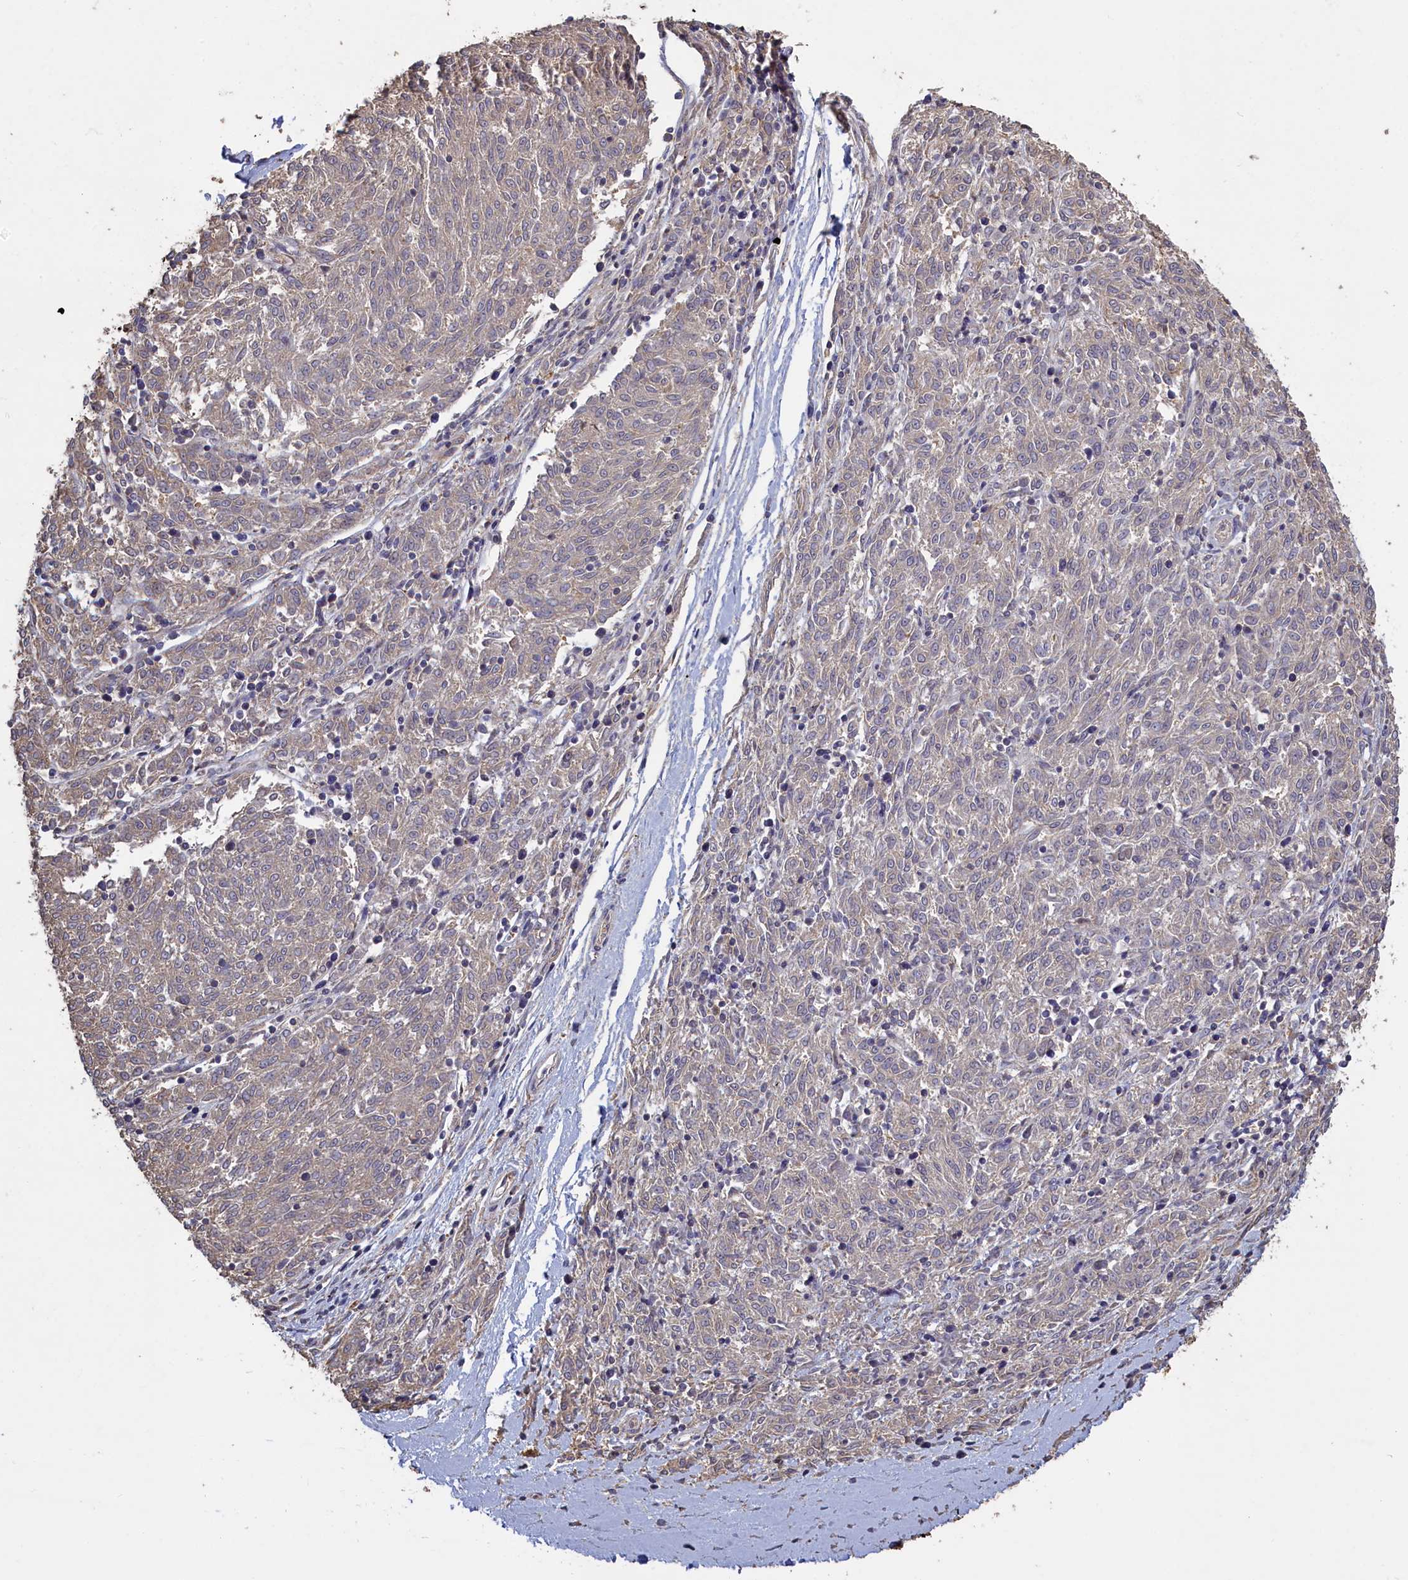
{"staining": {"intensity": "weak", "quantity": "25%-75%", "location": "cytoplasmic/membranous"}, "tissue": "melanoma", "cell_type": "Tumor cells", "image_type": "cancer", "snomed": [{"axis": "morphology", "description": "Malignant melanoma, NOS"}, {"axis": "topography", "description": "Skin"}], "caption": "Malignant melanoma tissue displays weak cytoplasmic/membranous positivity in approximately 25%-75% of tumor cells, visualized by immunohistochemistry. (DAB (3,3'-diaminobenzidine) IHC, brown staining for protein, blue staining for nuclei).", "gene": "UCHL3", "patient": {"sex": "female", "age": 72}}